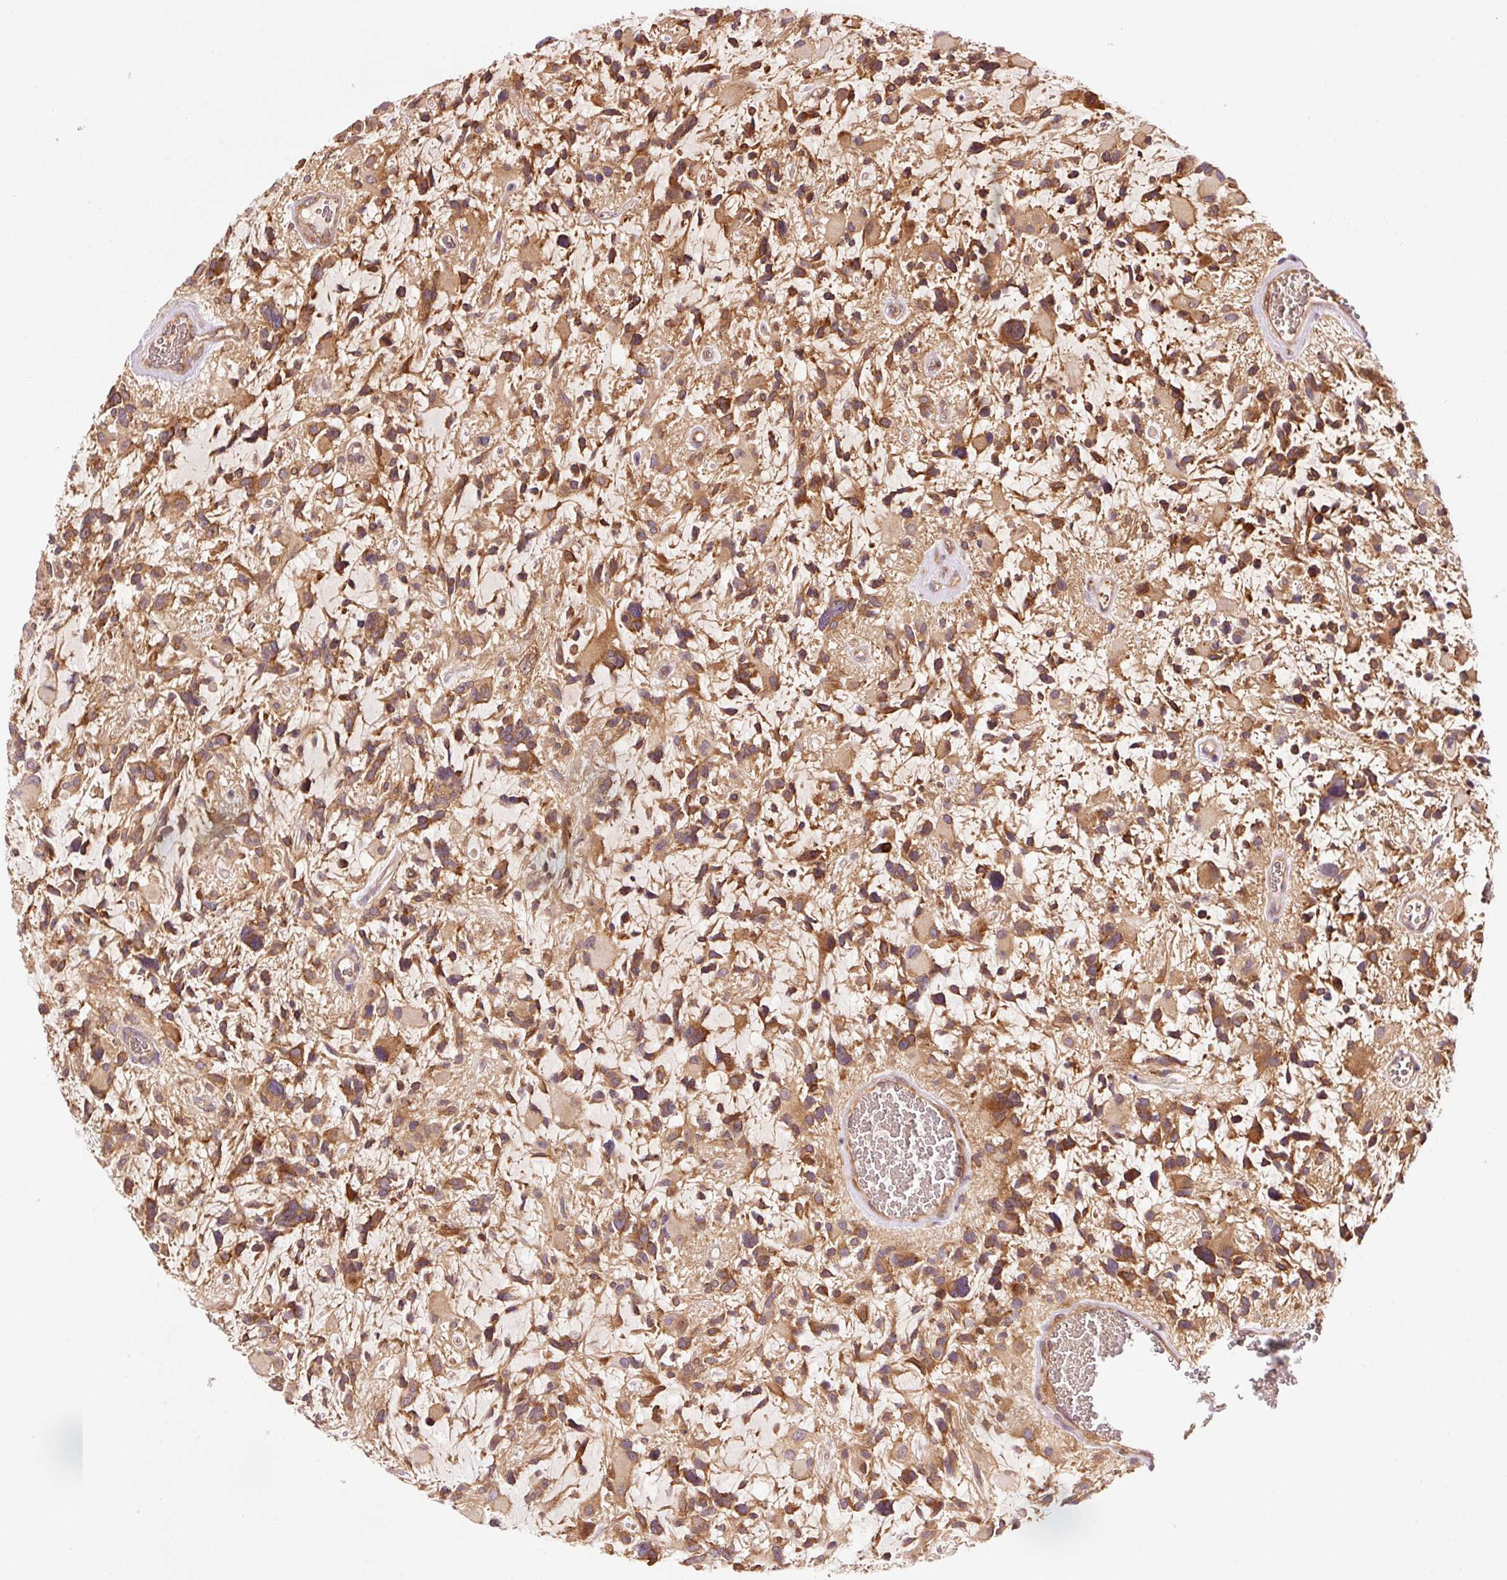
{"staining": {"intensity": "strong", "quantity": ">75%", "location": "cytoplasmic/membranous"}, "tissue": "glioma", "cell_type": "Tumor cells", "image_type": "cancer", "snomed": [{"axis": "morphology", "description": "Glioma, malignant, High grade"}, {"axis": "topography", "description": "Brain"}], "caption": "The immunohistochemical stain labels strong cytoplasmic/membranous staining in tumor cells of malignant glioma (high-grade) tissue. (DAB (3,3'-diaminobenzidine) IHC, brown staining for protein, blue staining for nuclei).", "gene": "PDAP1", "patient": {"sex": "female", "age": 11}}